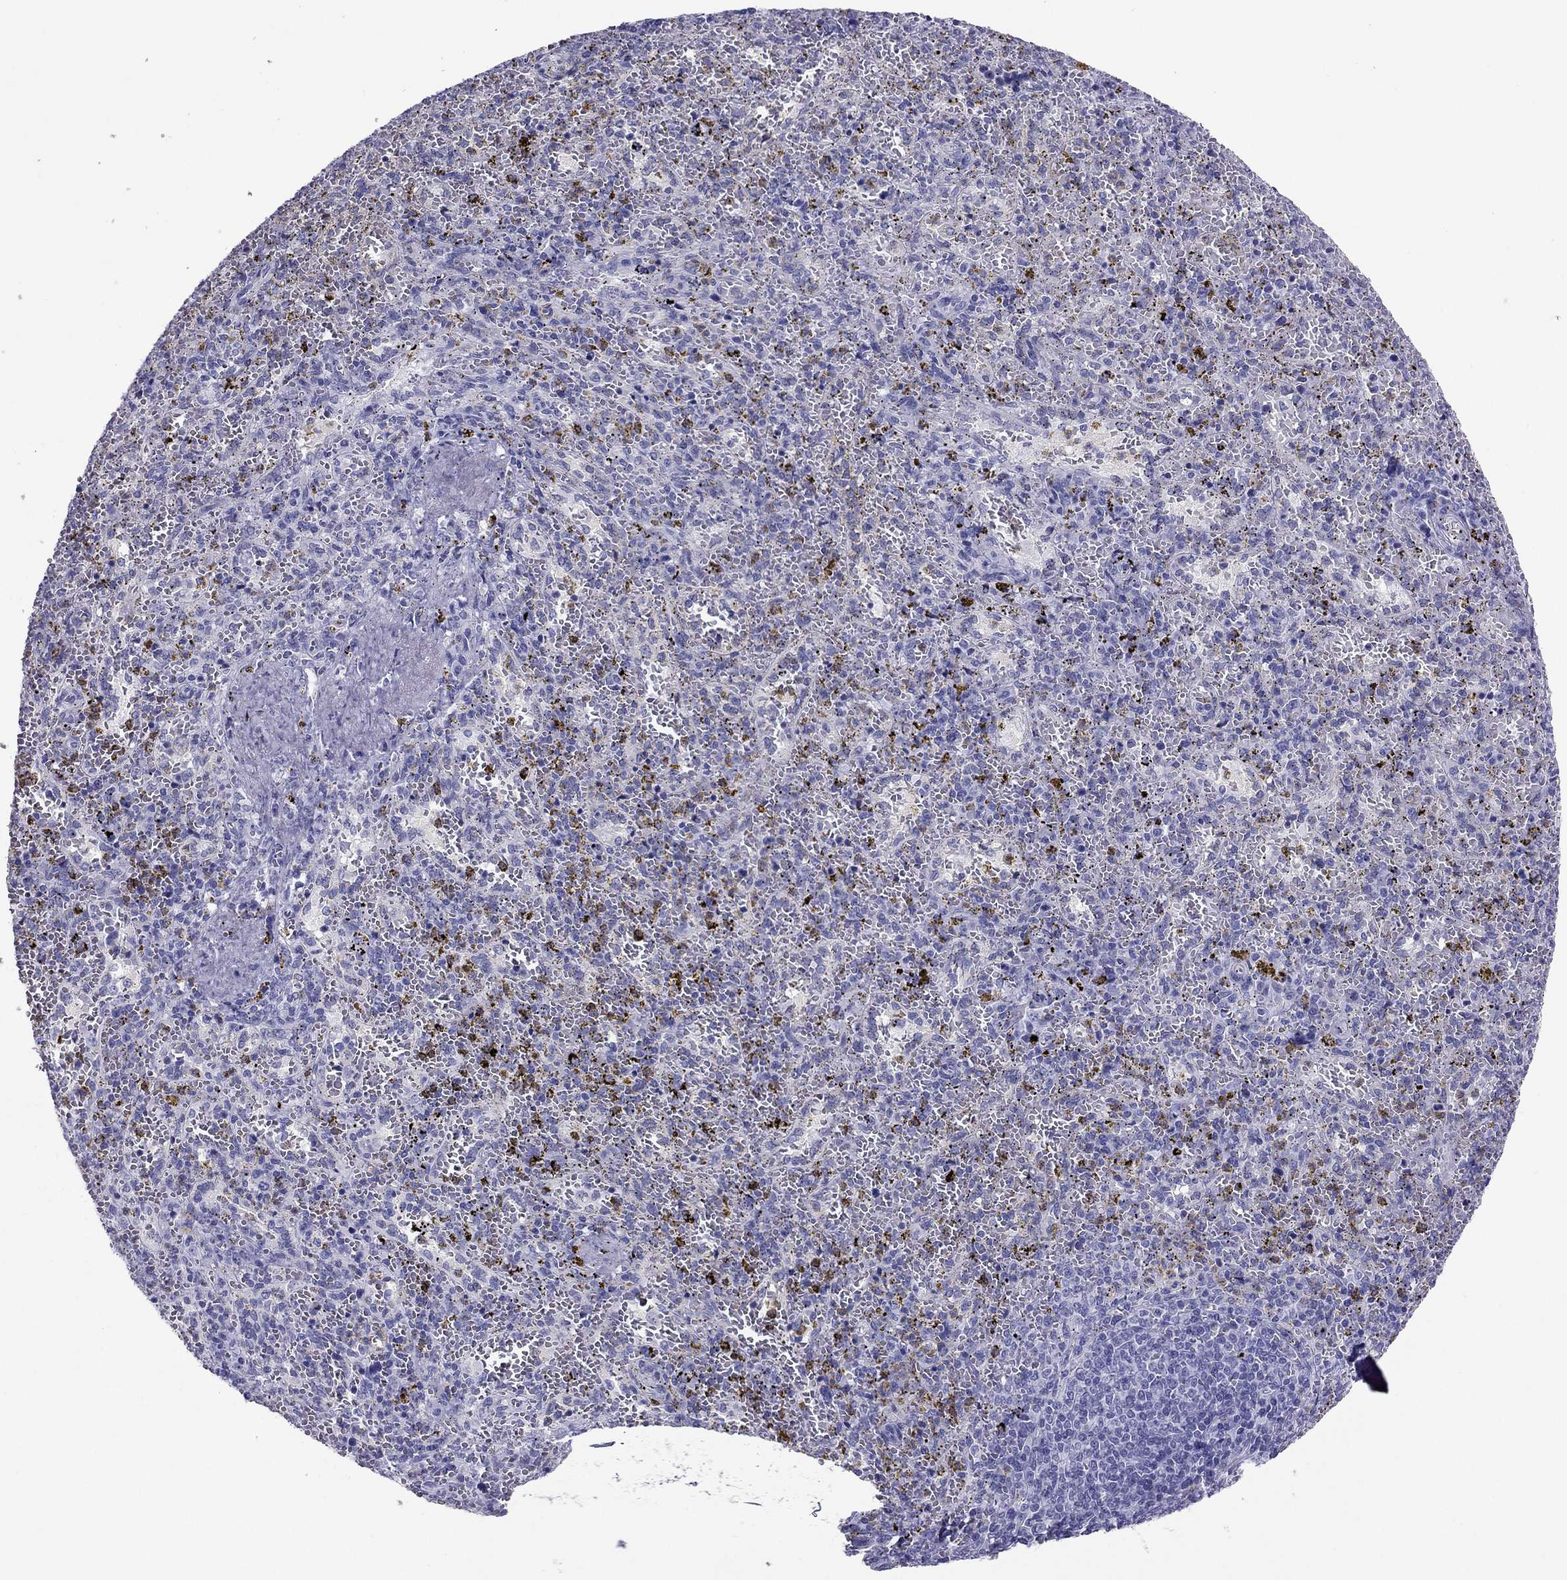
{"staining": {"intensity": "negative", "quantity": "none", "location": "none"}, "tissue": "spleen", "cell_type": "Cells in red pulp", "image_type": "normal", "snomed": [{"axis": "morphology", "description": "Normal tissue, NOS"}, {"axis": "topography", "description": "Spleen"}], "caption": "IHC of benign spleen exhibits no positivity in cells in red pulp. (DAB (3,3'-diaminobenzidine) IHC visualized using brightfield microscopy, high magnification).", "gene": "PDE6A", "patient": {"sex": "female", "age": 50}}